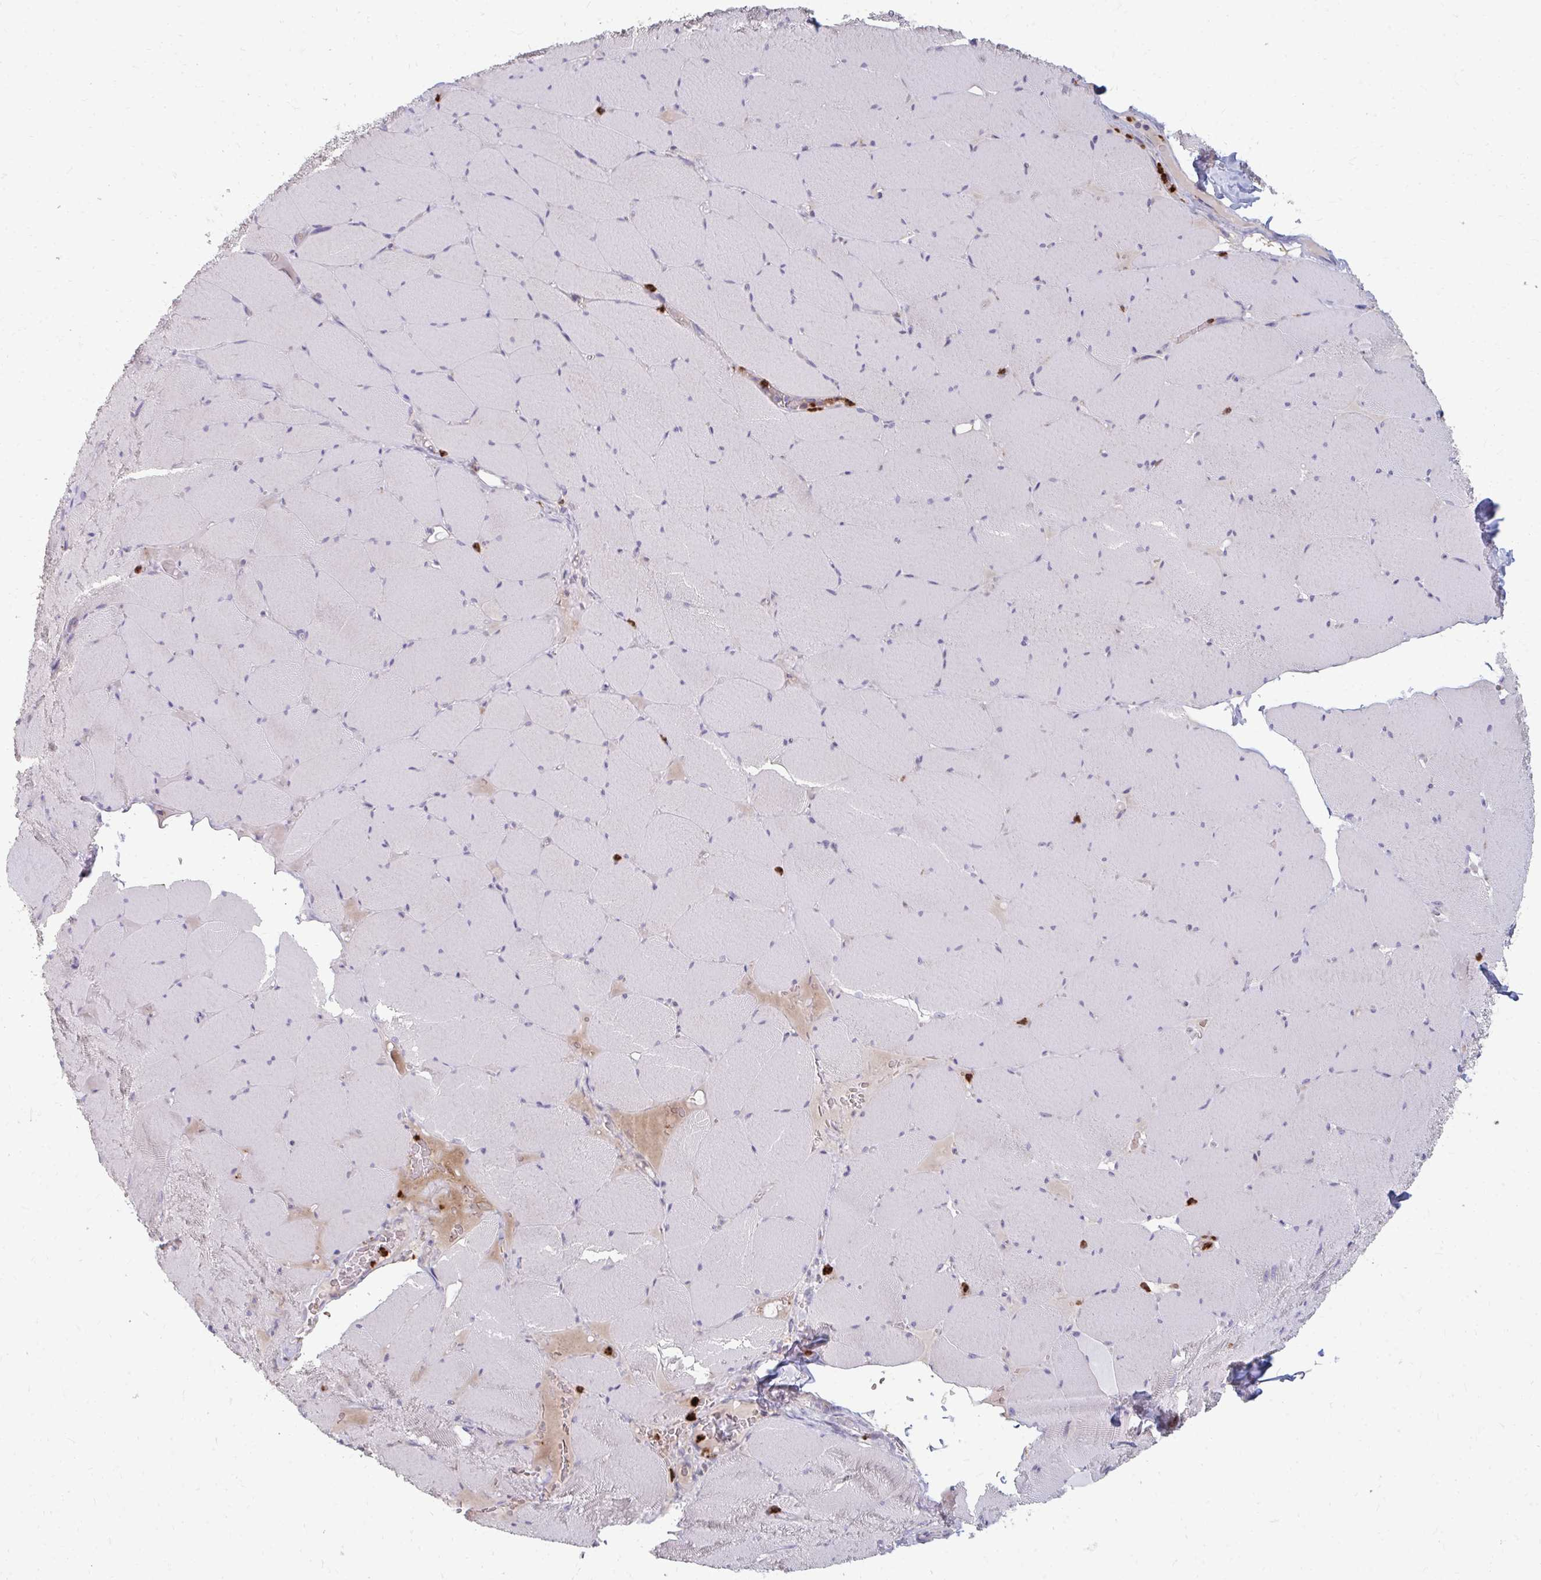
{"staining": {"intensity": "negative", "quantity": "none", "location": "none"}, "tissue": "skeletal muscle", "cell_type": "Myocytes", "image_type": "normal", "snomed": [{"axis": "morphology", "description": "Normal tissue, NOS"}, {"axis": "topography", "description": "Skeletal muscle"}, {"axis": "topography", "description": "Head-Neck"}], "caption": "Skeletal muscle was stained to show a protein in brown. There is no significant expression in myocytes. The staining is performed using DAB brown chromogen with nuclei counter-stained in using hematoxylin.", "gene": "RAB33A", "patient": {"sex": "male", "age": 66}}